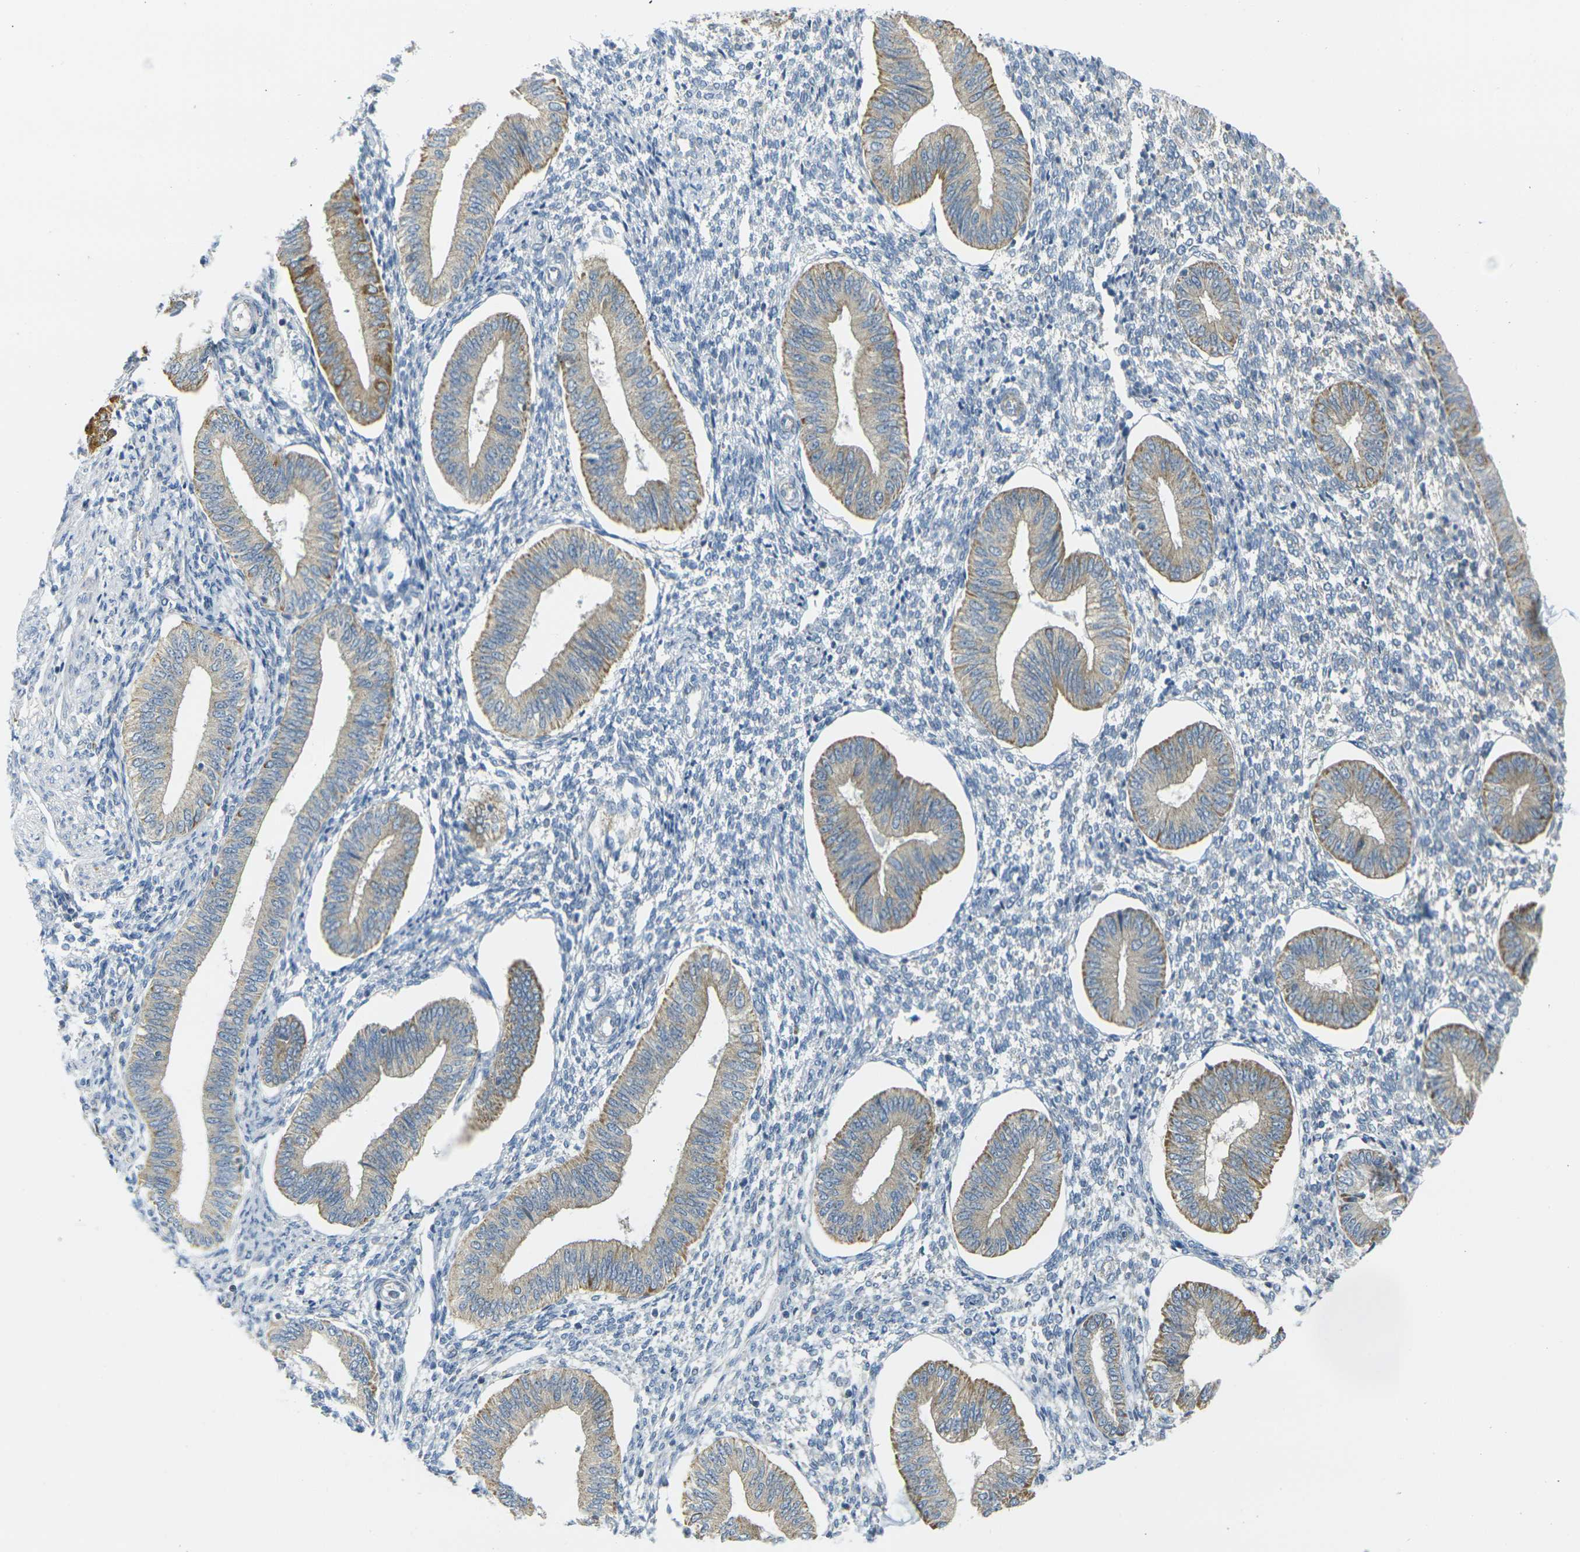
{"staining": {"intensity": "negative", "quantity": "none", "location": "none"}, "tissue": "endometrium", "cell_type": "Cells in endometrial stroma", "image_type": "normal", "snomed": [{"axis": "morphology", "description": "Normal tissue, NOS"}, {"axis": "topography", "description": "Endometrium"}], "caption": "This is an immunohistochemistry micrograph of normal human endometrium. There is no expression in cells in endometrial stroma.", "gene": "PARD6B", "patient": {"sex": "female", "age": 50}}